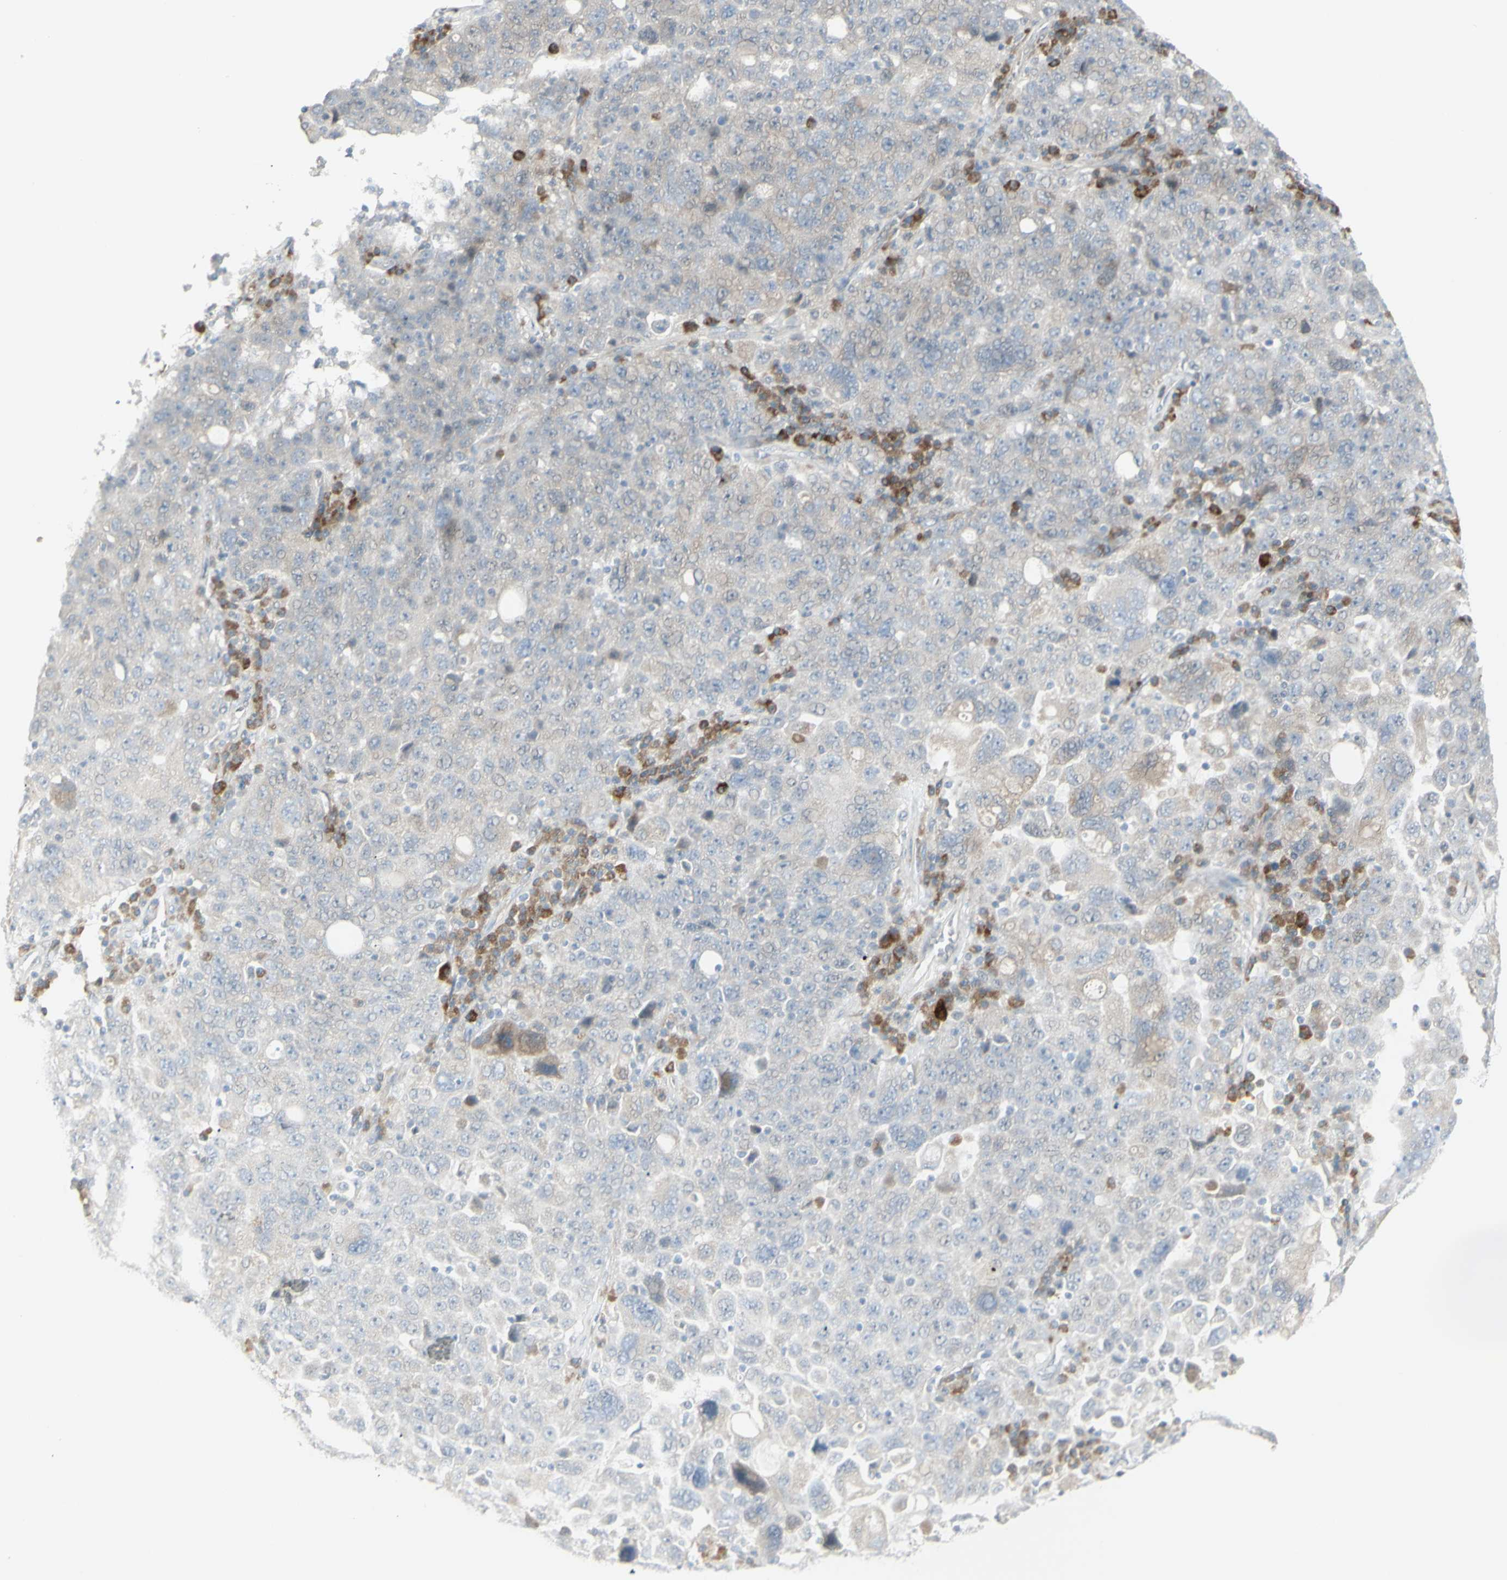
{"staining": {"intensity": "weak", "quantity": "<25%", "location": "cytoplasmic/membranous"}, "tissue": "ovarian cancer", "cell_type": "Tumor cells", "image_type": "cancer", "snomed": [{"axis": "morphology", "description": "Carcinoma, endometroid"}, {"axis": "topography", "description": "Ovary"}], "caption": "Protein analysis of ovarian cancer (endometroid carcinoma) shows no significant expression in tumor cells.", "gene": "NDST4", "patient": {"sex": "female", "age": 62}}